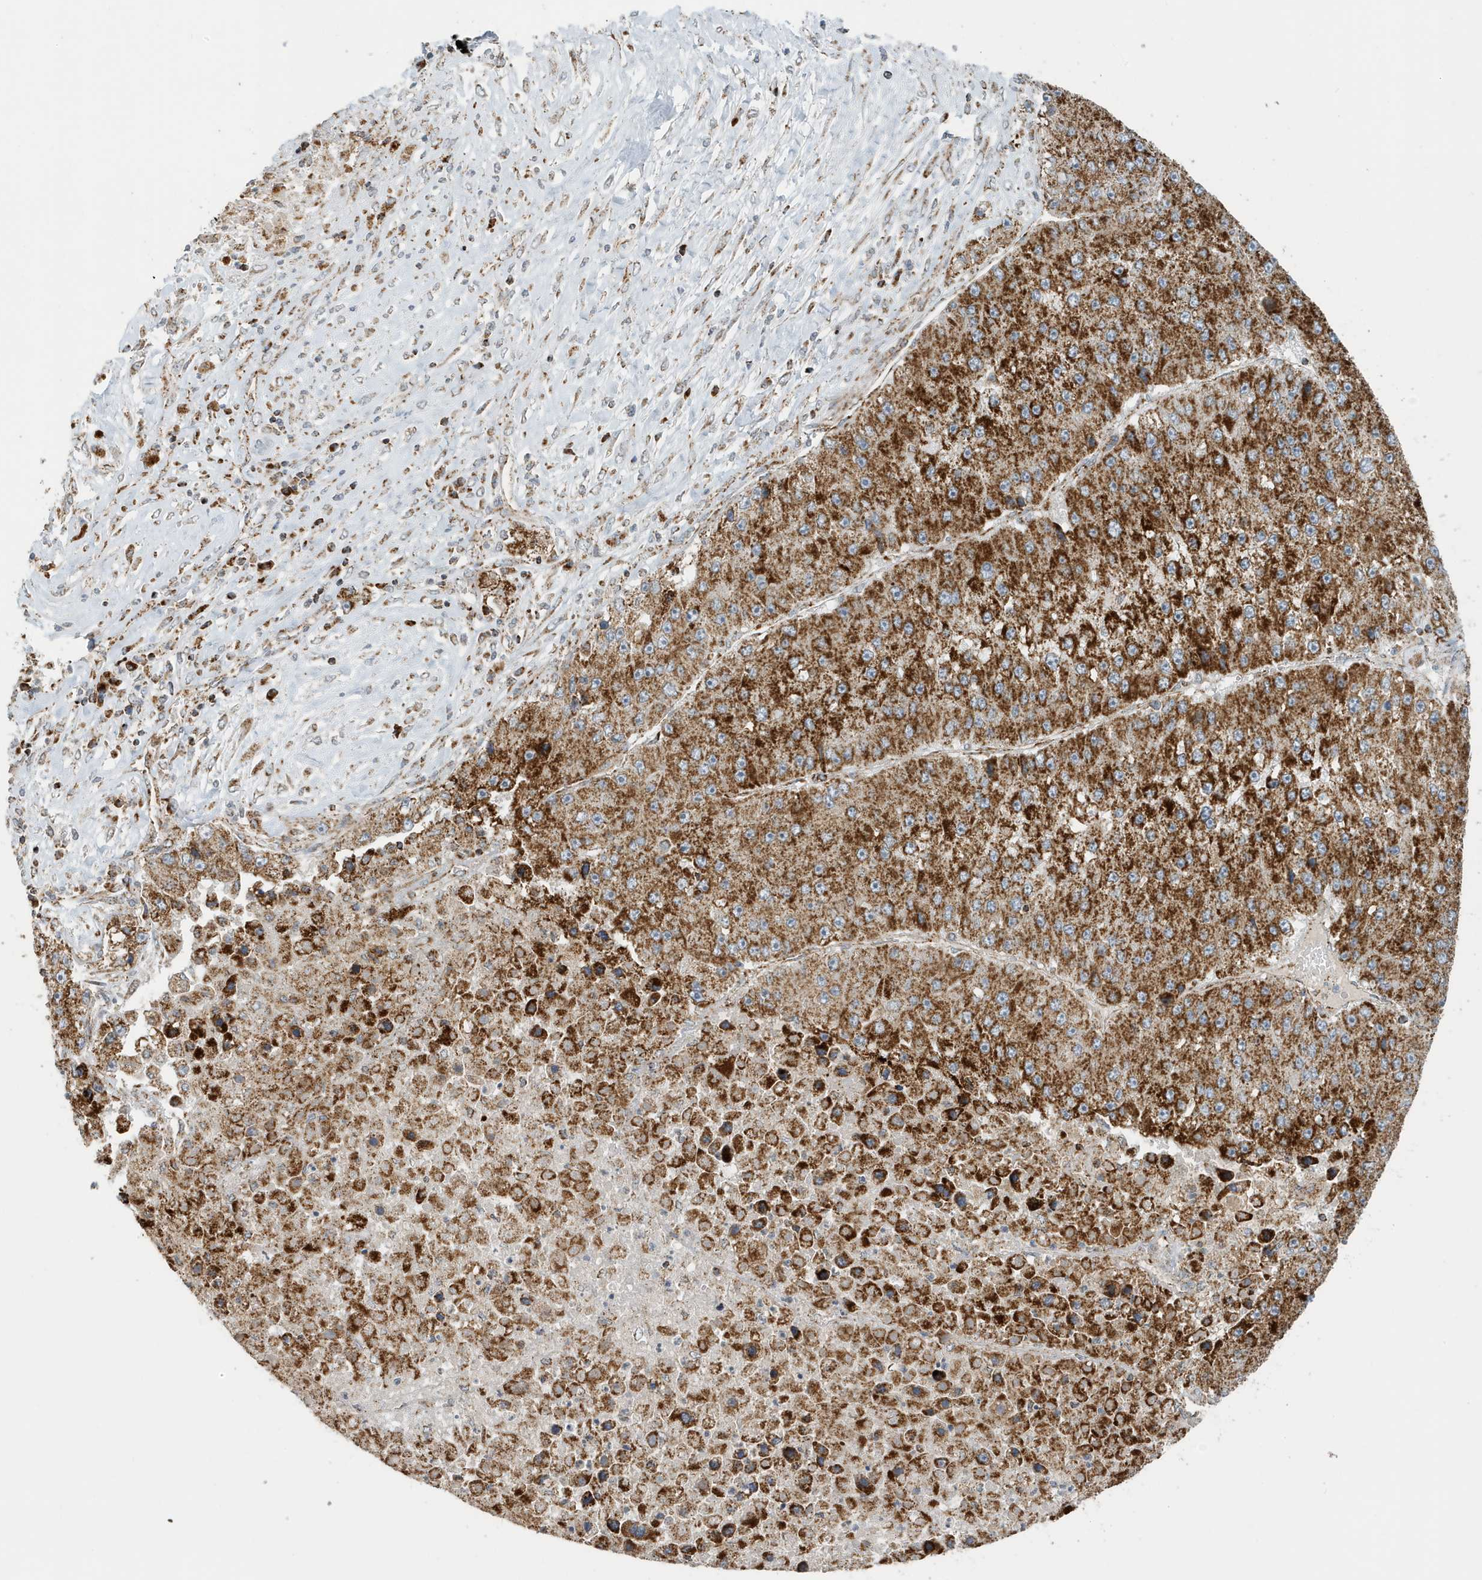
{"staining": {"intensity": "strong", "quantity": ">75%", "location": "cytoplasmic/membranous"}, "tissue": "liver cancer", "cell_type": "Tumor cells", "image_type": "cancer", "snomed": [{"axis": "morphology", "description": "Carcinoma, Hepatocellular, NOS"}, {"axis": "topography", "description": "Liver"}], "caption": "Immunohistochemistry histopathology image of liver cancer stained for a protein (brown), which demonstrates high levels of strong cytoplasmic/membranous positivity in about >75% of tumor cells.", "gene": "MAN1A1", "patient": {"sex": "female", "age": 73}}